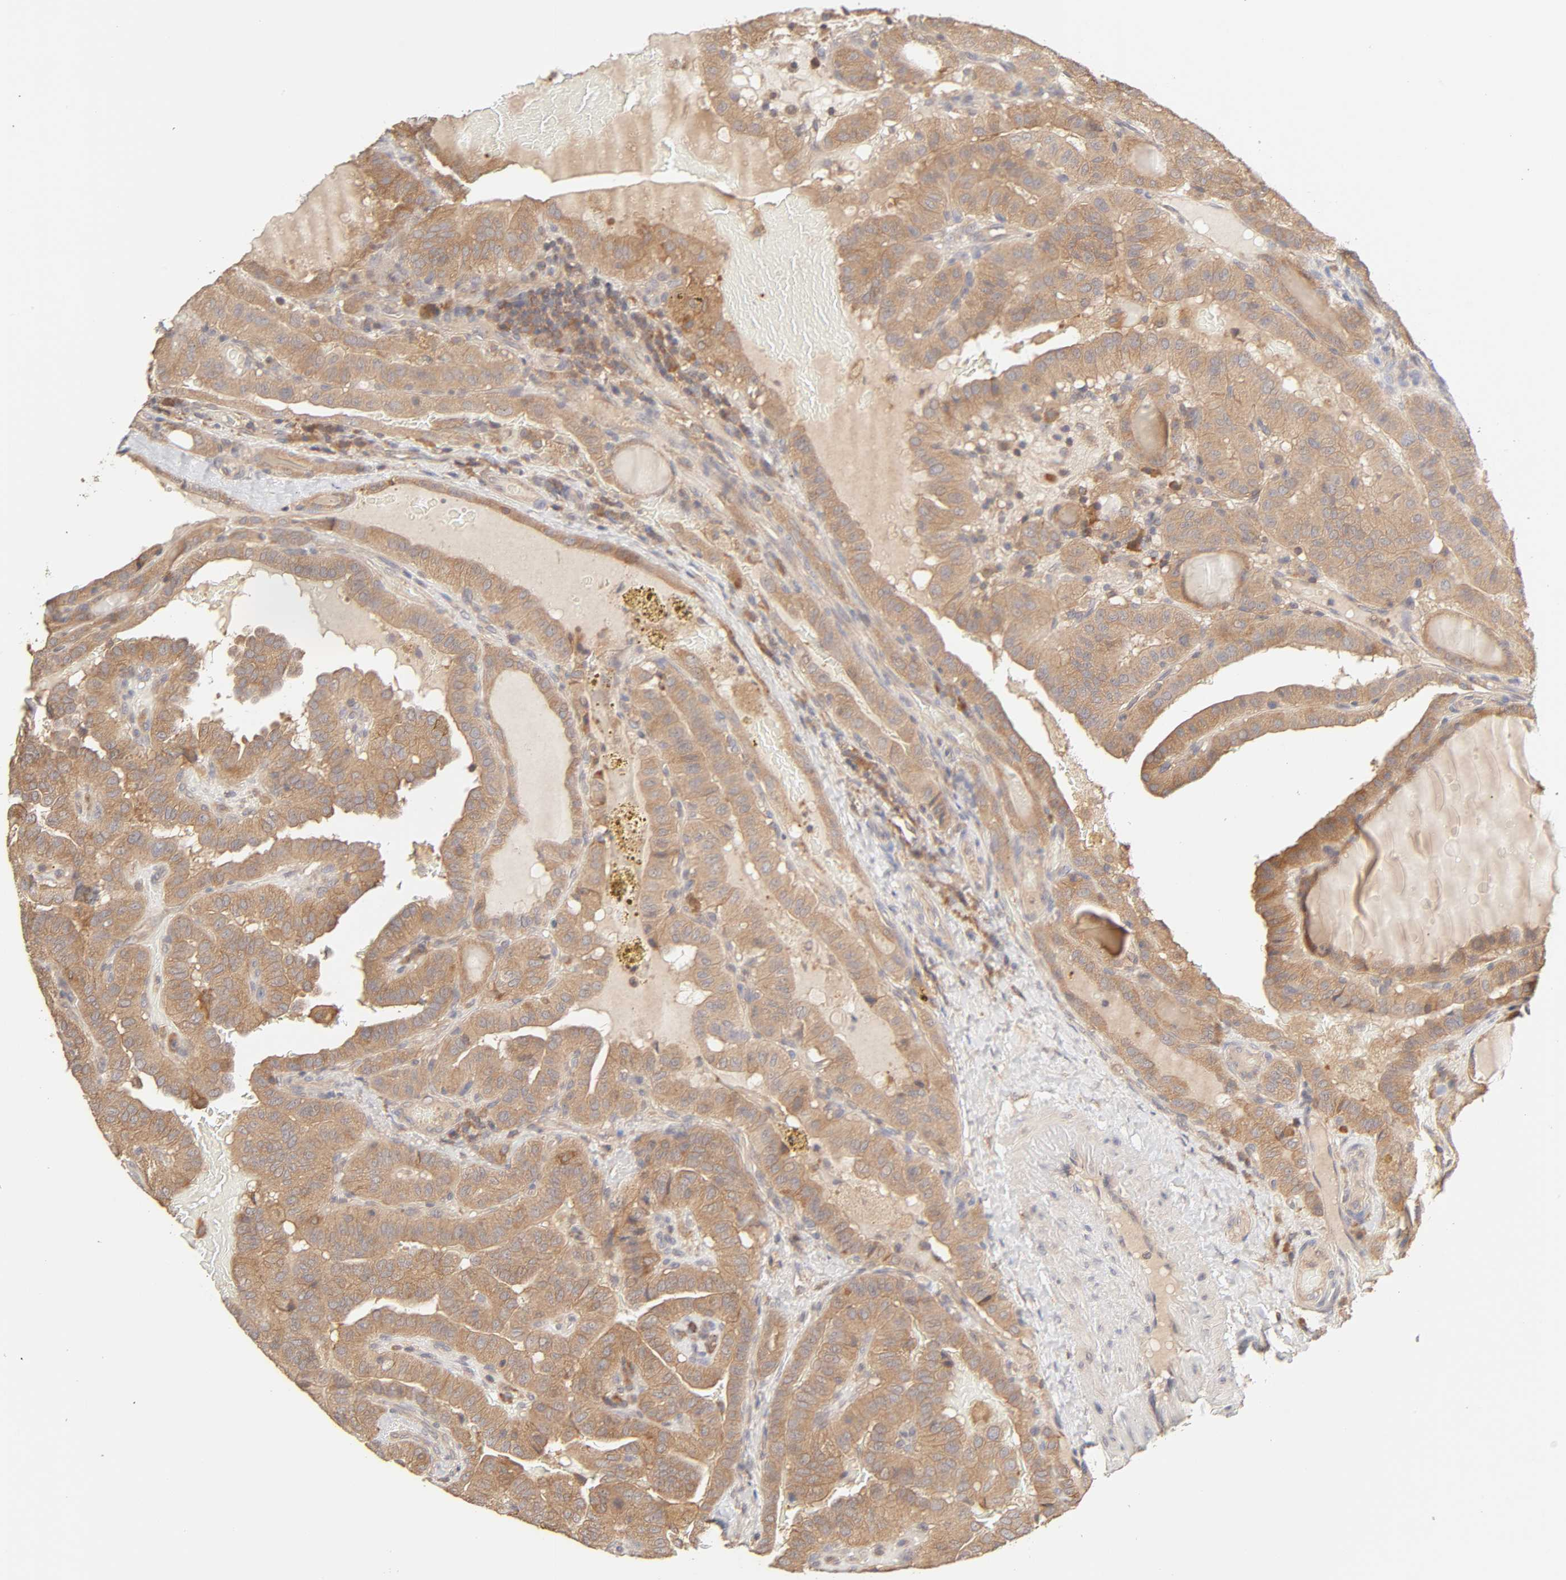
{"staining": {"intensity": "moderate", "quantity": ">75%", "location": "cytoplasmic/membranous"}, "tissue": "thyroid cancer", "cell_type": "Tumor cells", "image_type": "cancer", "snomed": [{"axis": "morphology", "description": "Papillary adenocarcinoma, NOS"}, {"axis": "topography", "description": "Thyroid gland"}], "caption": "Immunohistochemical staining of thyroid papillary adenocarcinoma reveals medium levels of moderate cytoplasmic/membranous staining in about >75% of tumor cells.", "gene": "AP1G2", "patient": {"sex": "male", "age": 77}}